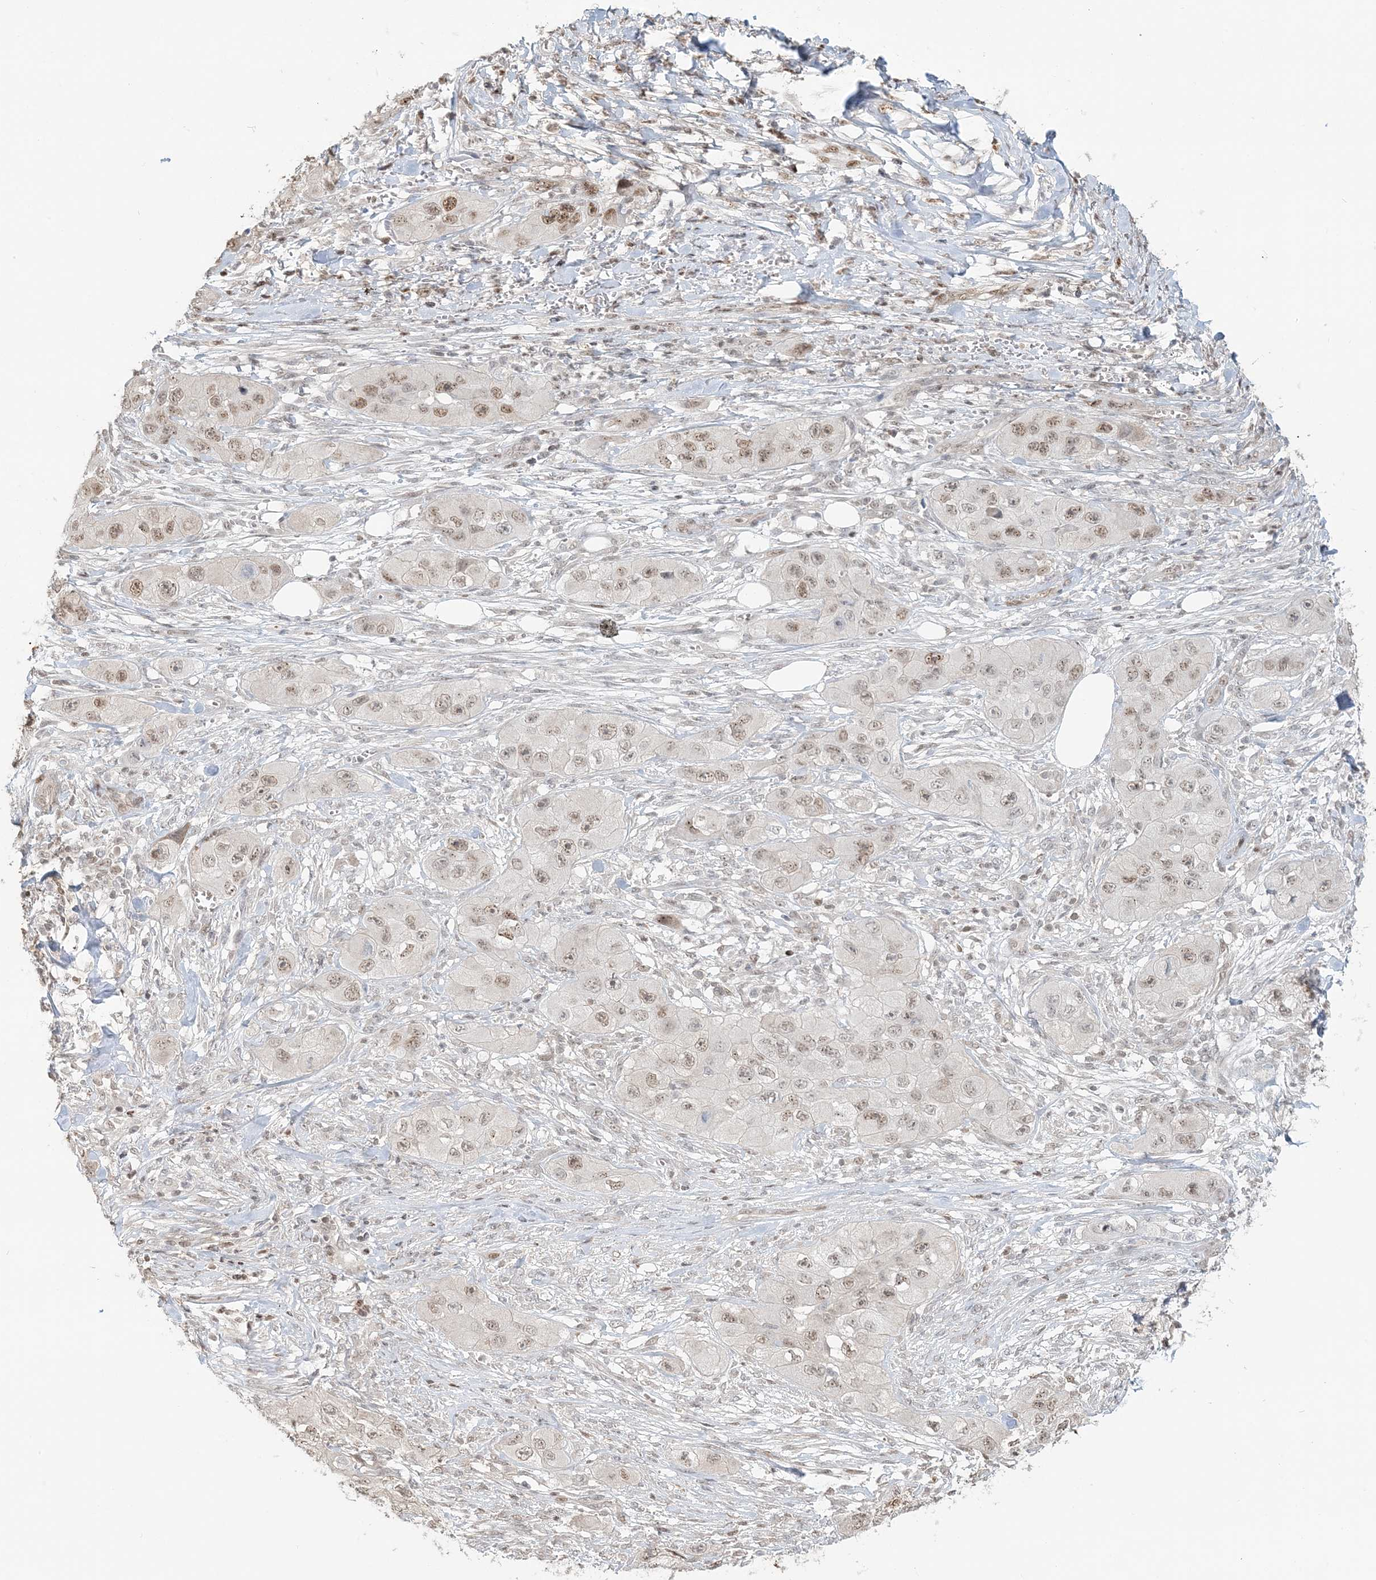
{"staining": {"intensity": "moderate", "quantity": ">75%", "location": "nuclear"}, "tissue": "skin cancer", "cell_type": "Tumor cells", "image_type": "cancer", "snomed": [{"axis": "morphology", "description": "Squamous cell carcinoma, NOS"}, {"axis": "topography", "description": "Skin"}, {"axis": "topography", "description": "Subcutis"}], "caption": "The image reveals staining of skin cancer, revealing moderate nuclear protein expression (brown color) within tumor cells. Immunohistochemistry stains the protein of interest in brown and the nuclei are stained blue.", "gene": "SUMO2", "patient": {"sex": "male", "age": 73}}